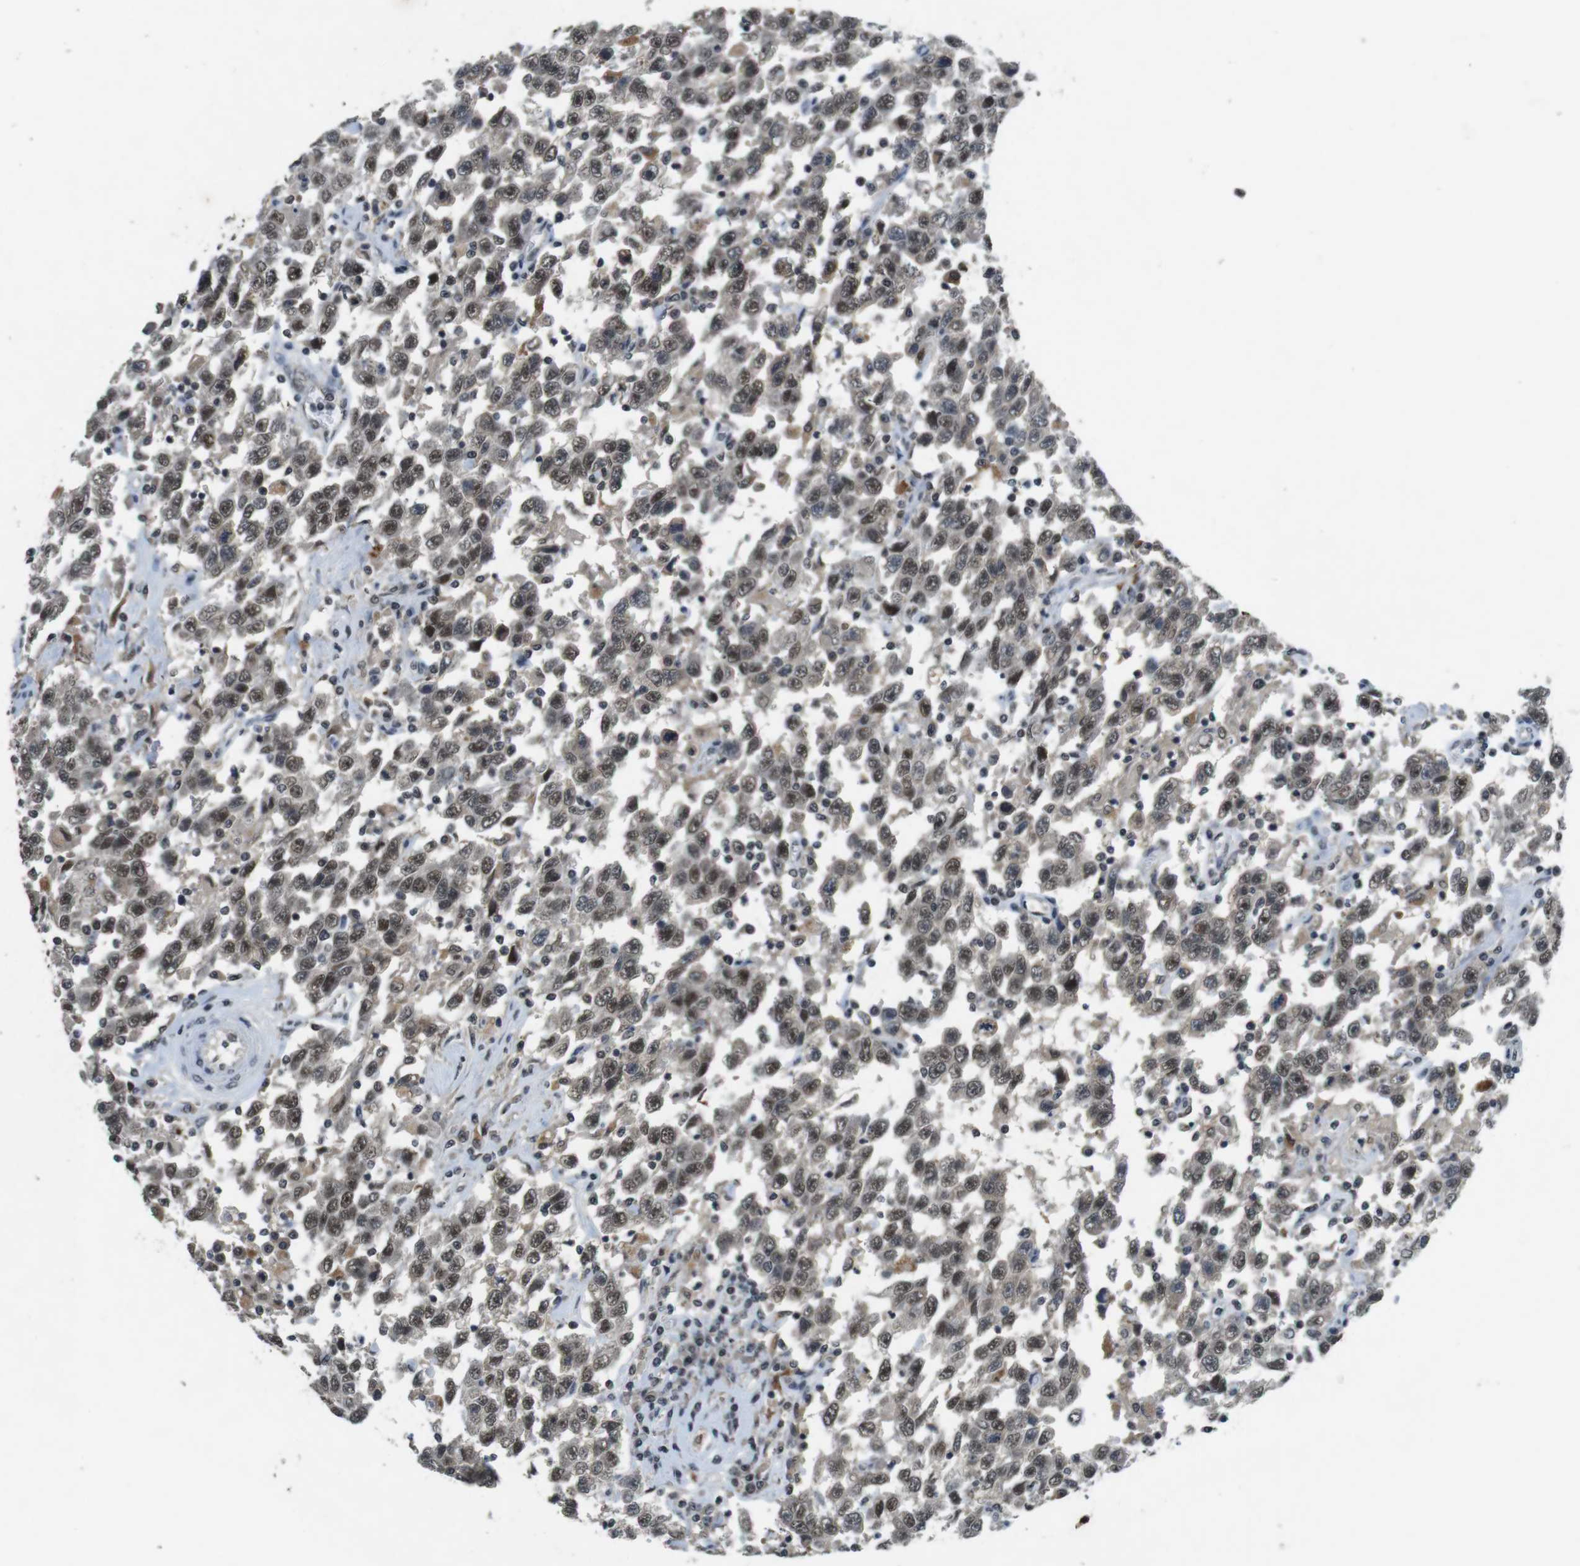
{"staining": {"intensity": "moderate", "quantity": ">75%", "location": "nuclear"}, "tissue": "testis cancer", "cell_type": "Tumor cells", "image_type": "cancer", "snomed": [{"axis": "morphology", "description": "Seminoma, NOS"}, {"axis": "topography", "description": "Testis"}], "caption": "This micrograph shows immunohistochemistry staining of testis cancer, with medium moderate nuclear staining in approximately >75% of tumor cells.", "gene": "USP7", "patient": {"sex": "male", "age": 41}}